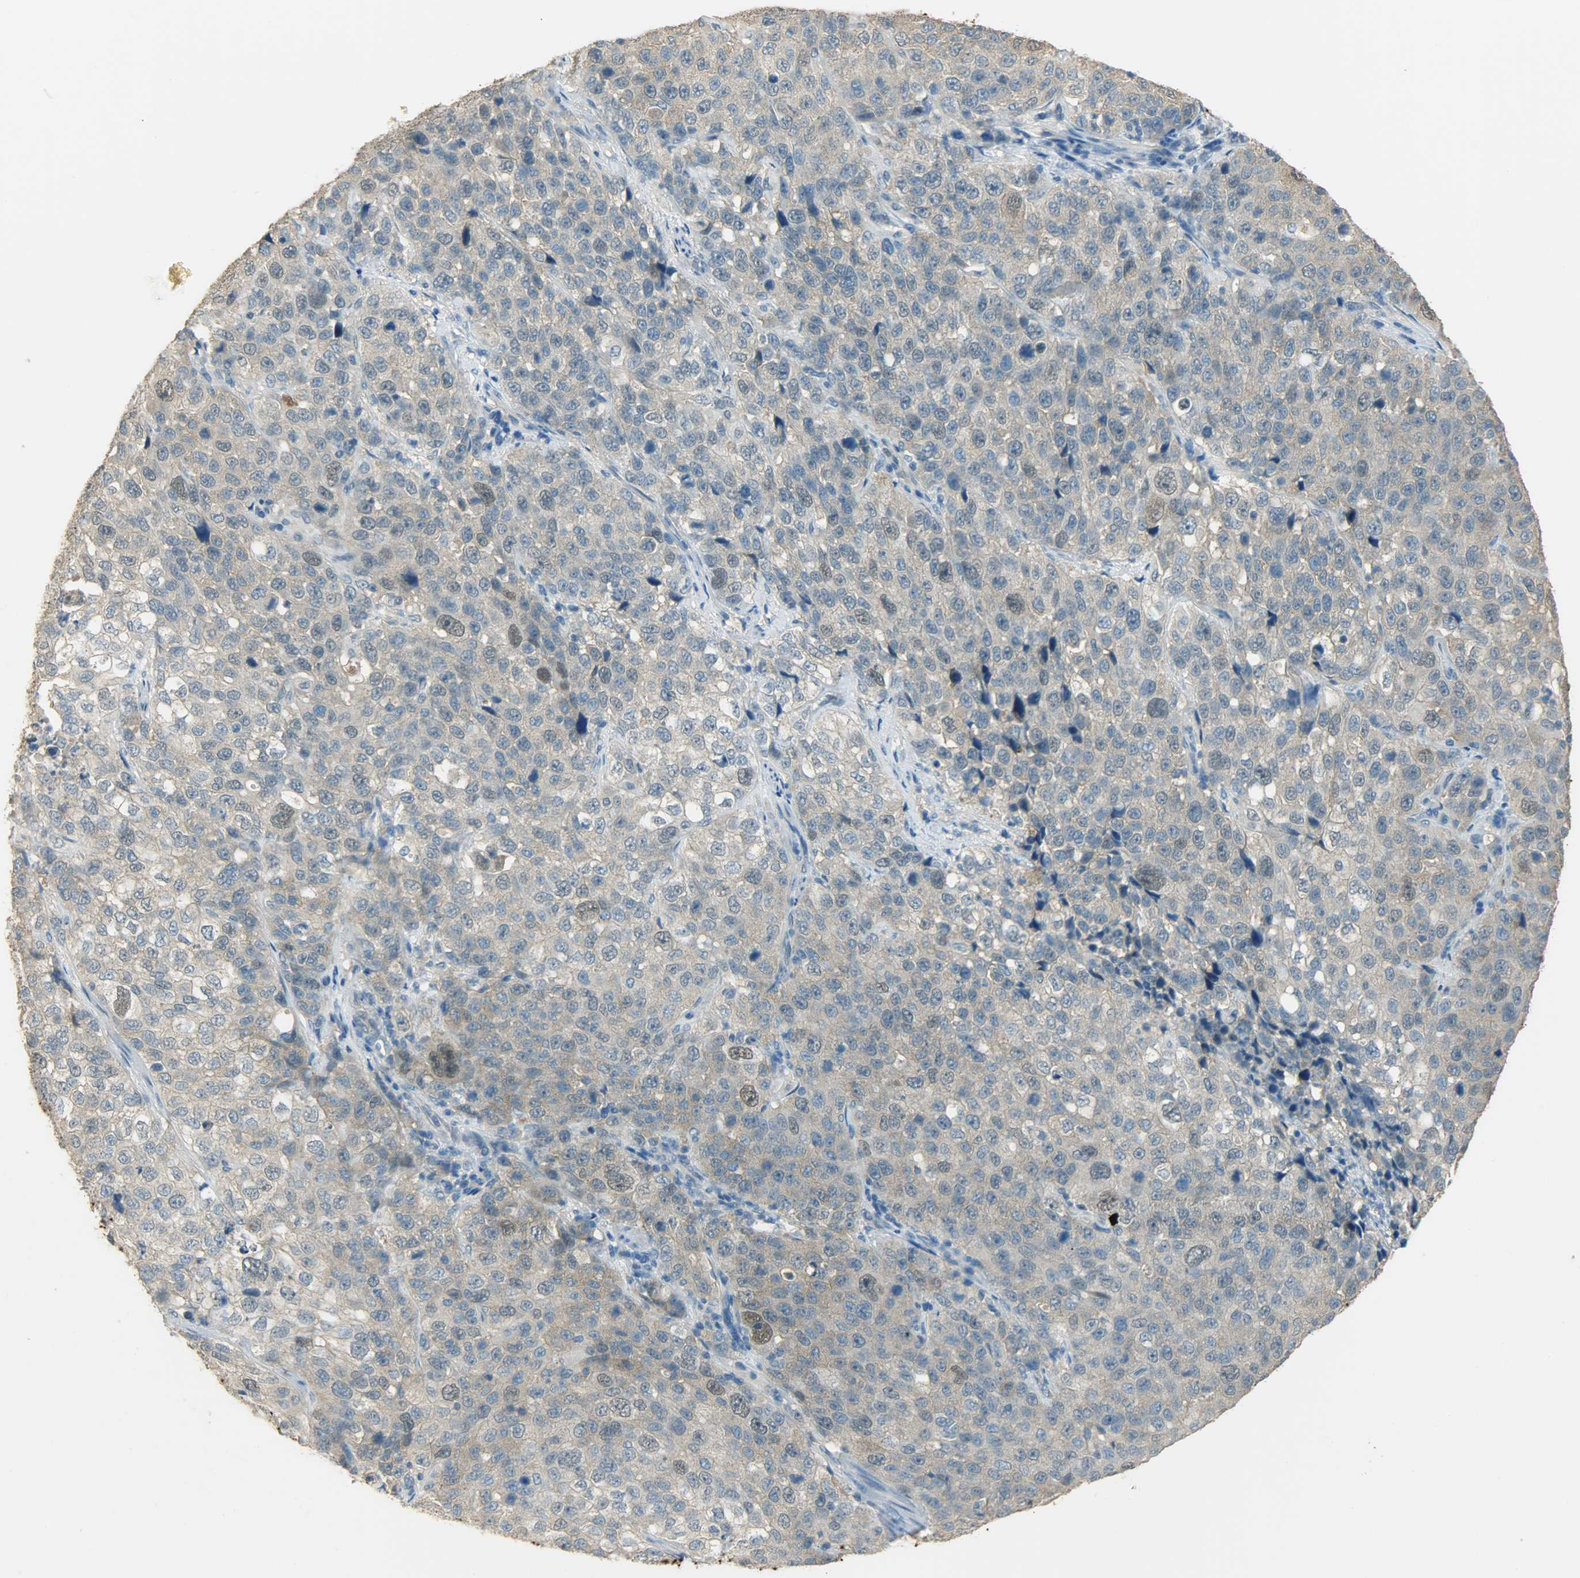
{"staining": {"intensity": "weak", "quantity": "<25%", "location": "nuclear"}, "tissue": "stomach cancer", "cell_type": "Tumor cells", "image_type": "cancer", "snomed": [{"axis": "morphology", "description": "Normal tissue, NOS"}, {"axis": "morphology", "description": "Adenocarcinoma, NOS"}, {"axis": "topography", "description": "Stomach"}], "caption": "Tumor cells are negative for protein expression in human stomach cancer.", "gene": "PRMT5", "patient": {"sex": "male", "age": 48}}